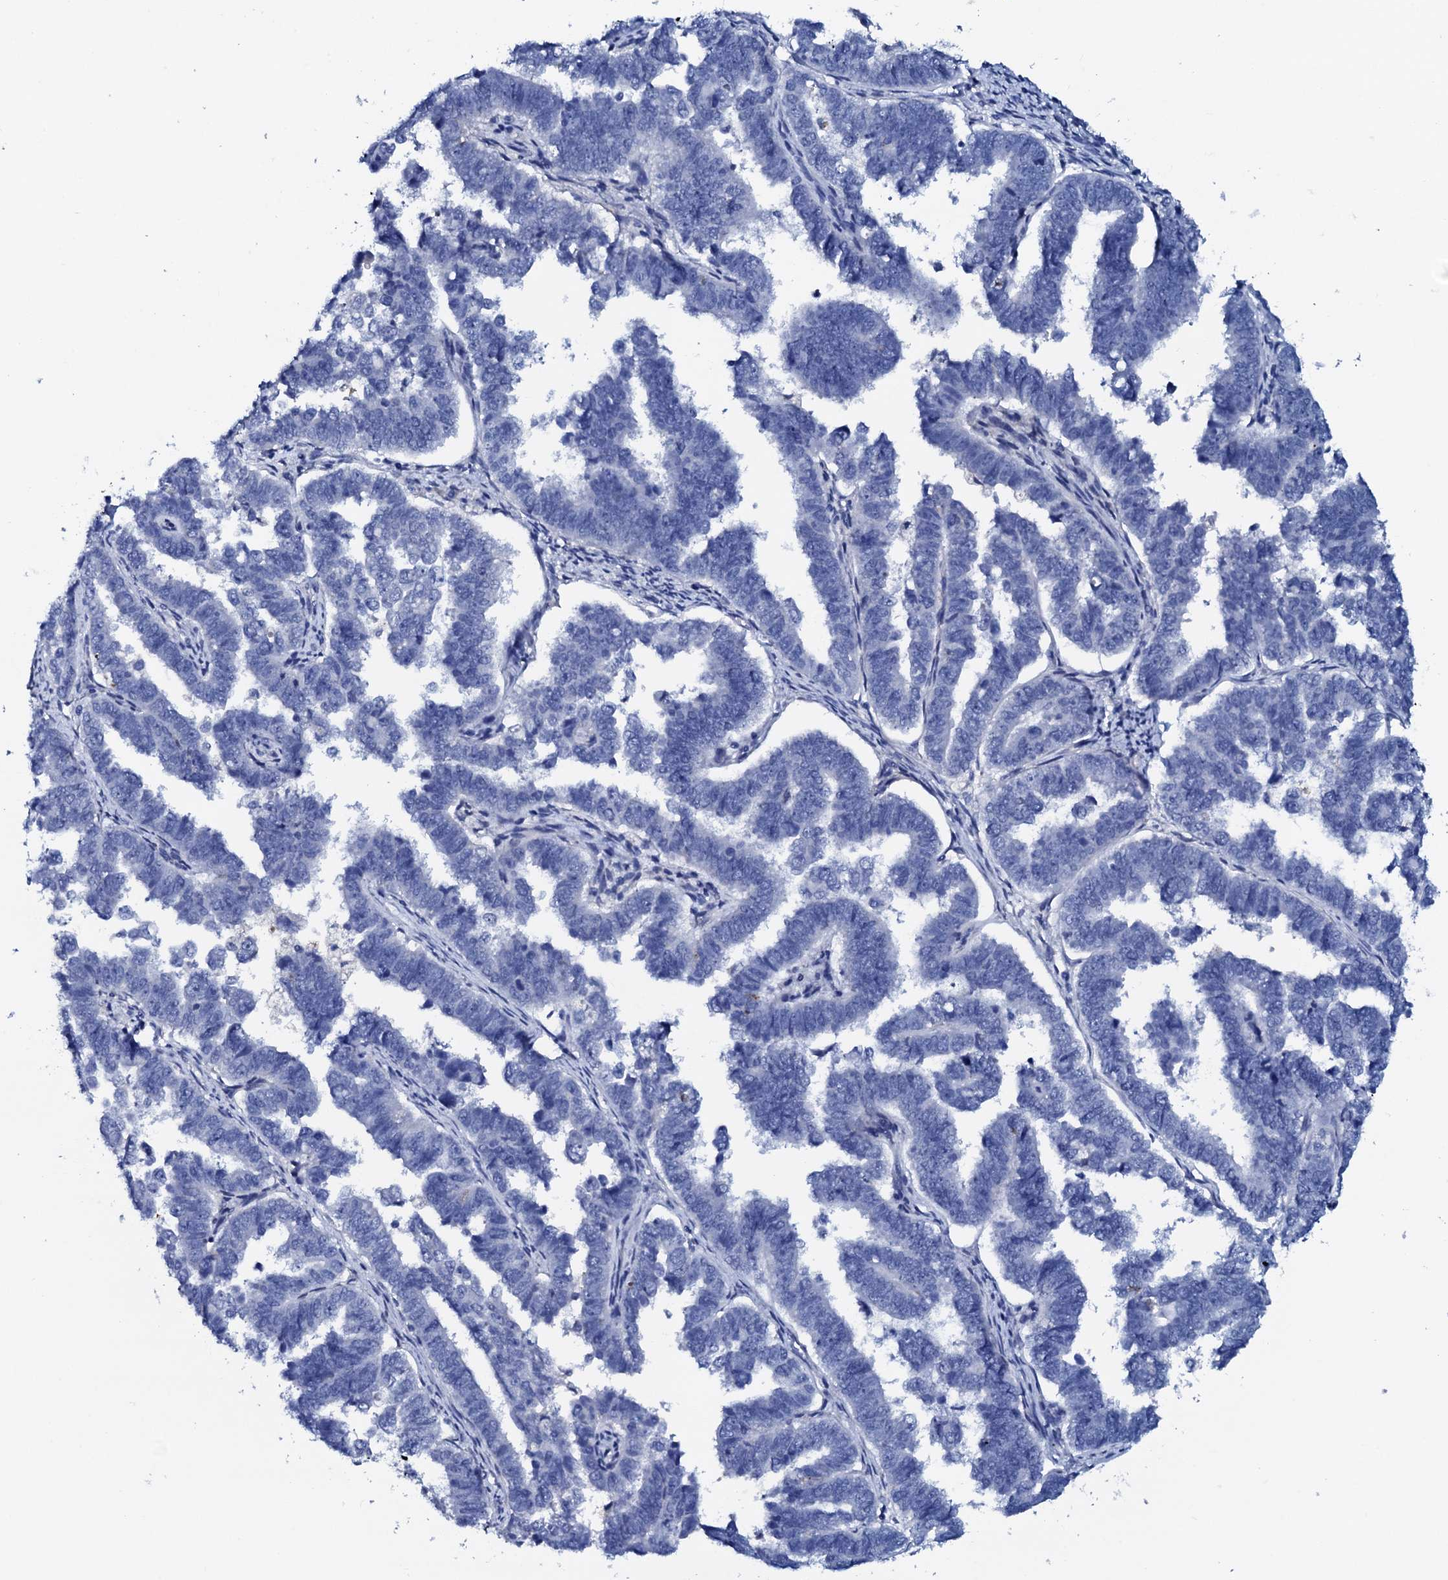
{"staining": {"intensity": "negative", "quantity": "none", "location": "none"}, "tissue": "endometrial cancer", "cell_type": "Tumor cells", "image_type": "cancer", "snomed": [{"axis": "morphology", "description": "Adenocarcinoma, NOS"}, {"axis": "topography", "description": "Endometrium"}], "caption": "The IHC micrograph has no significant positivity in tumor cells of endometrial cancer (adenocarcinoma) tissue. Nuclei are stained in blue.", "gene": "AMER2", "patient": {"sex": "female", "age": 75}}